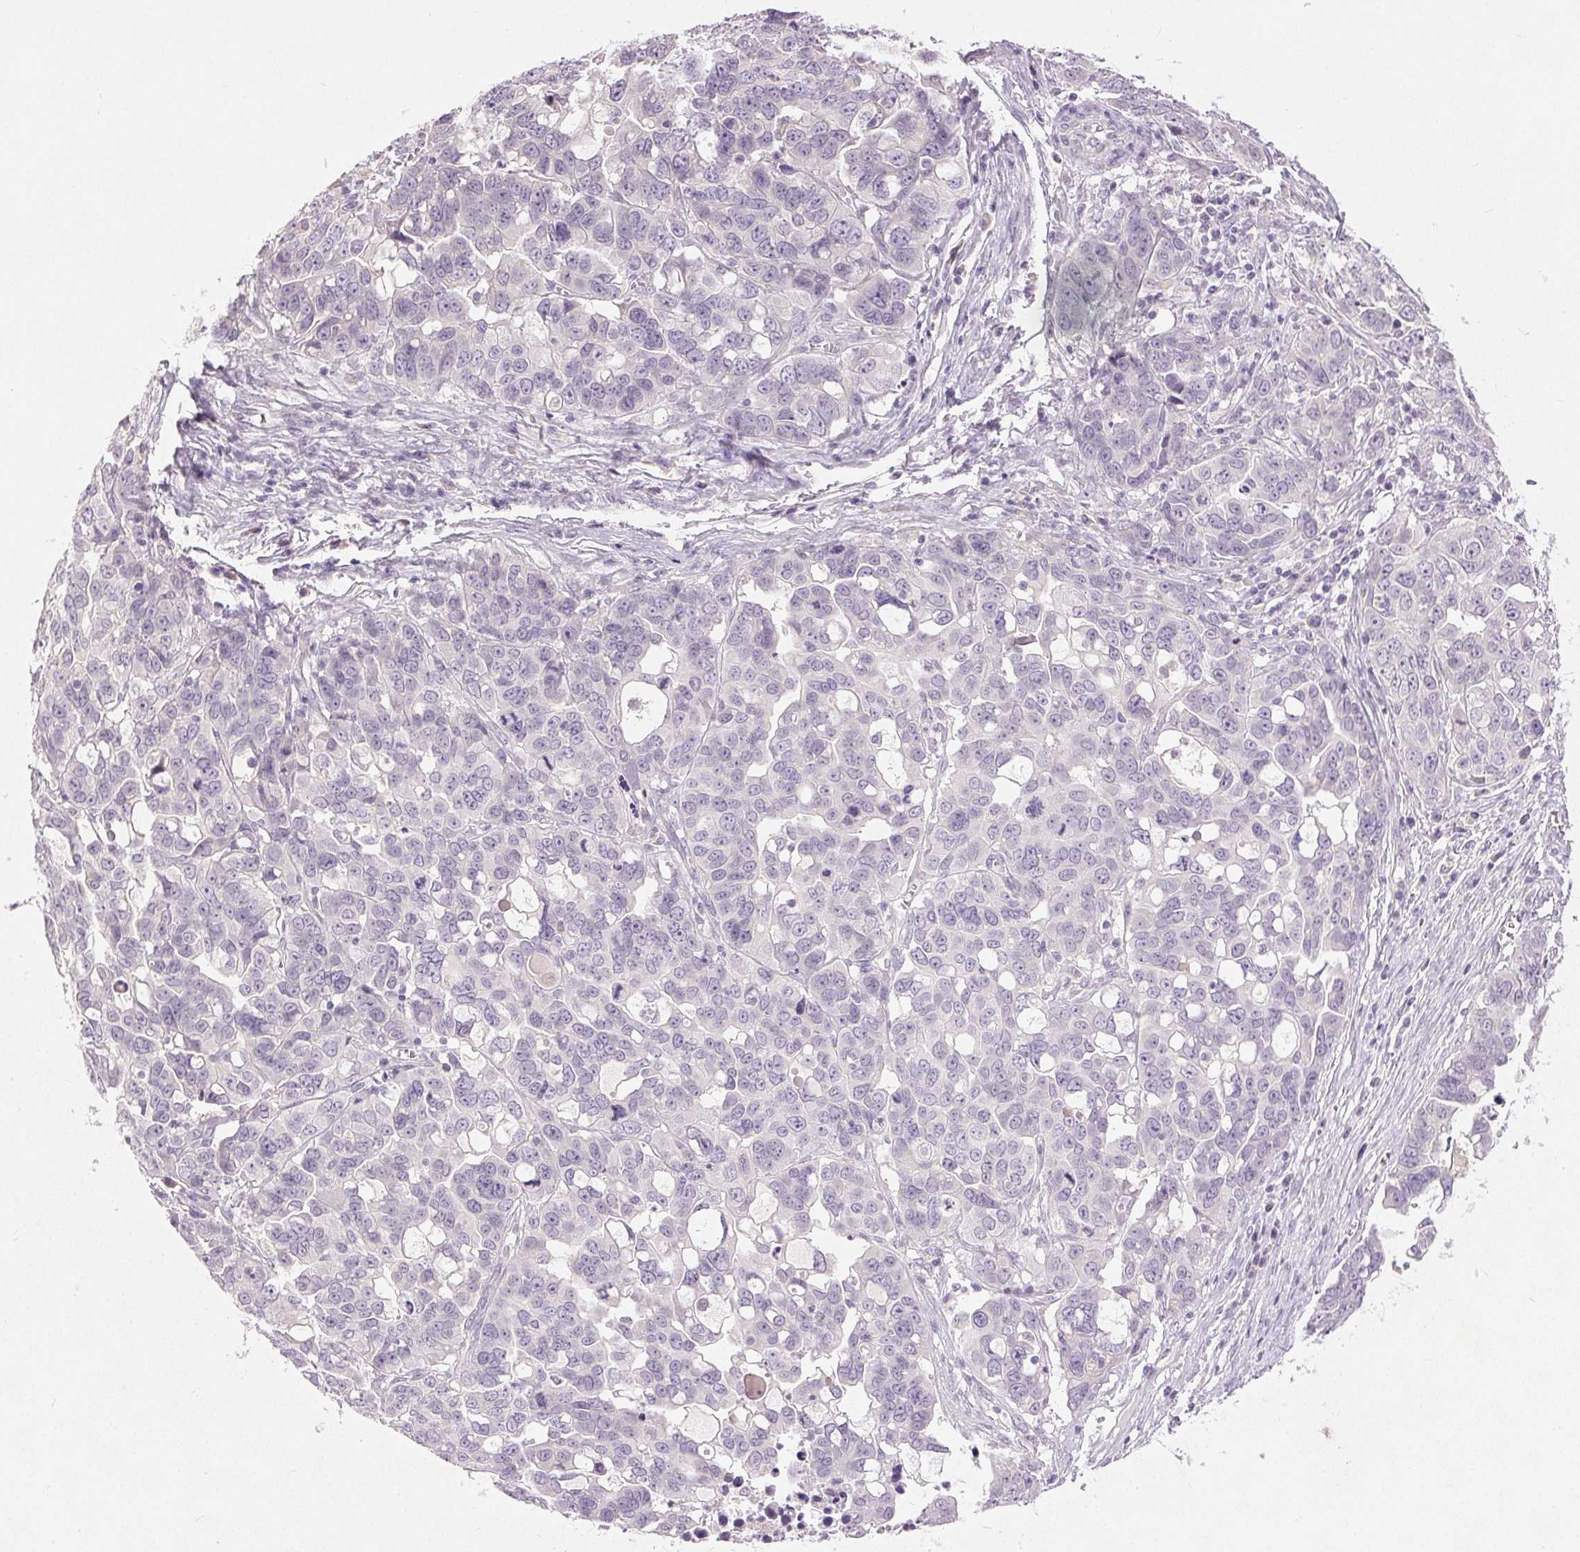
{"staining": {"intensity": "negative", "quantity": "none", "location": "none"}, "tissue": "ovarian cancer", "cell_type": "Tumor cells", "image_type": "cancer", "snomed": [{"axis": "morphology", "description": "Carcinoma, endometroid"}, {"axis": "topography", "description": "Ovary"}], "caption": "A photomicrograph of human ovarian cancer (endometroid carcinoma) is negative for staining in tumor cells.", "gene": "DSG3", "patient": {"sex": "female", "age": 78}}